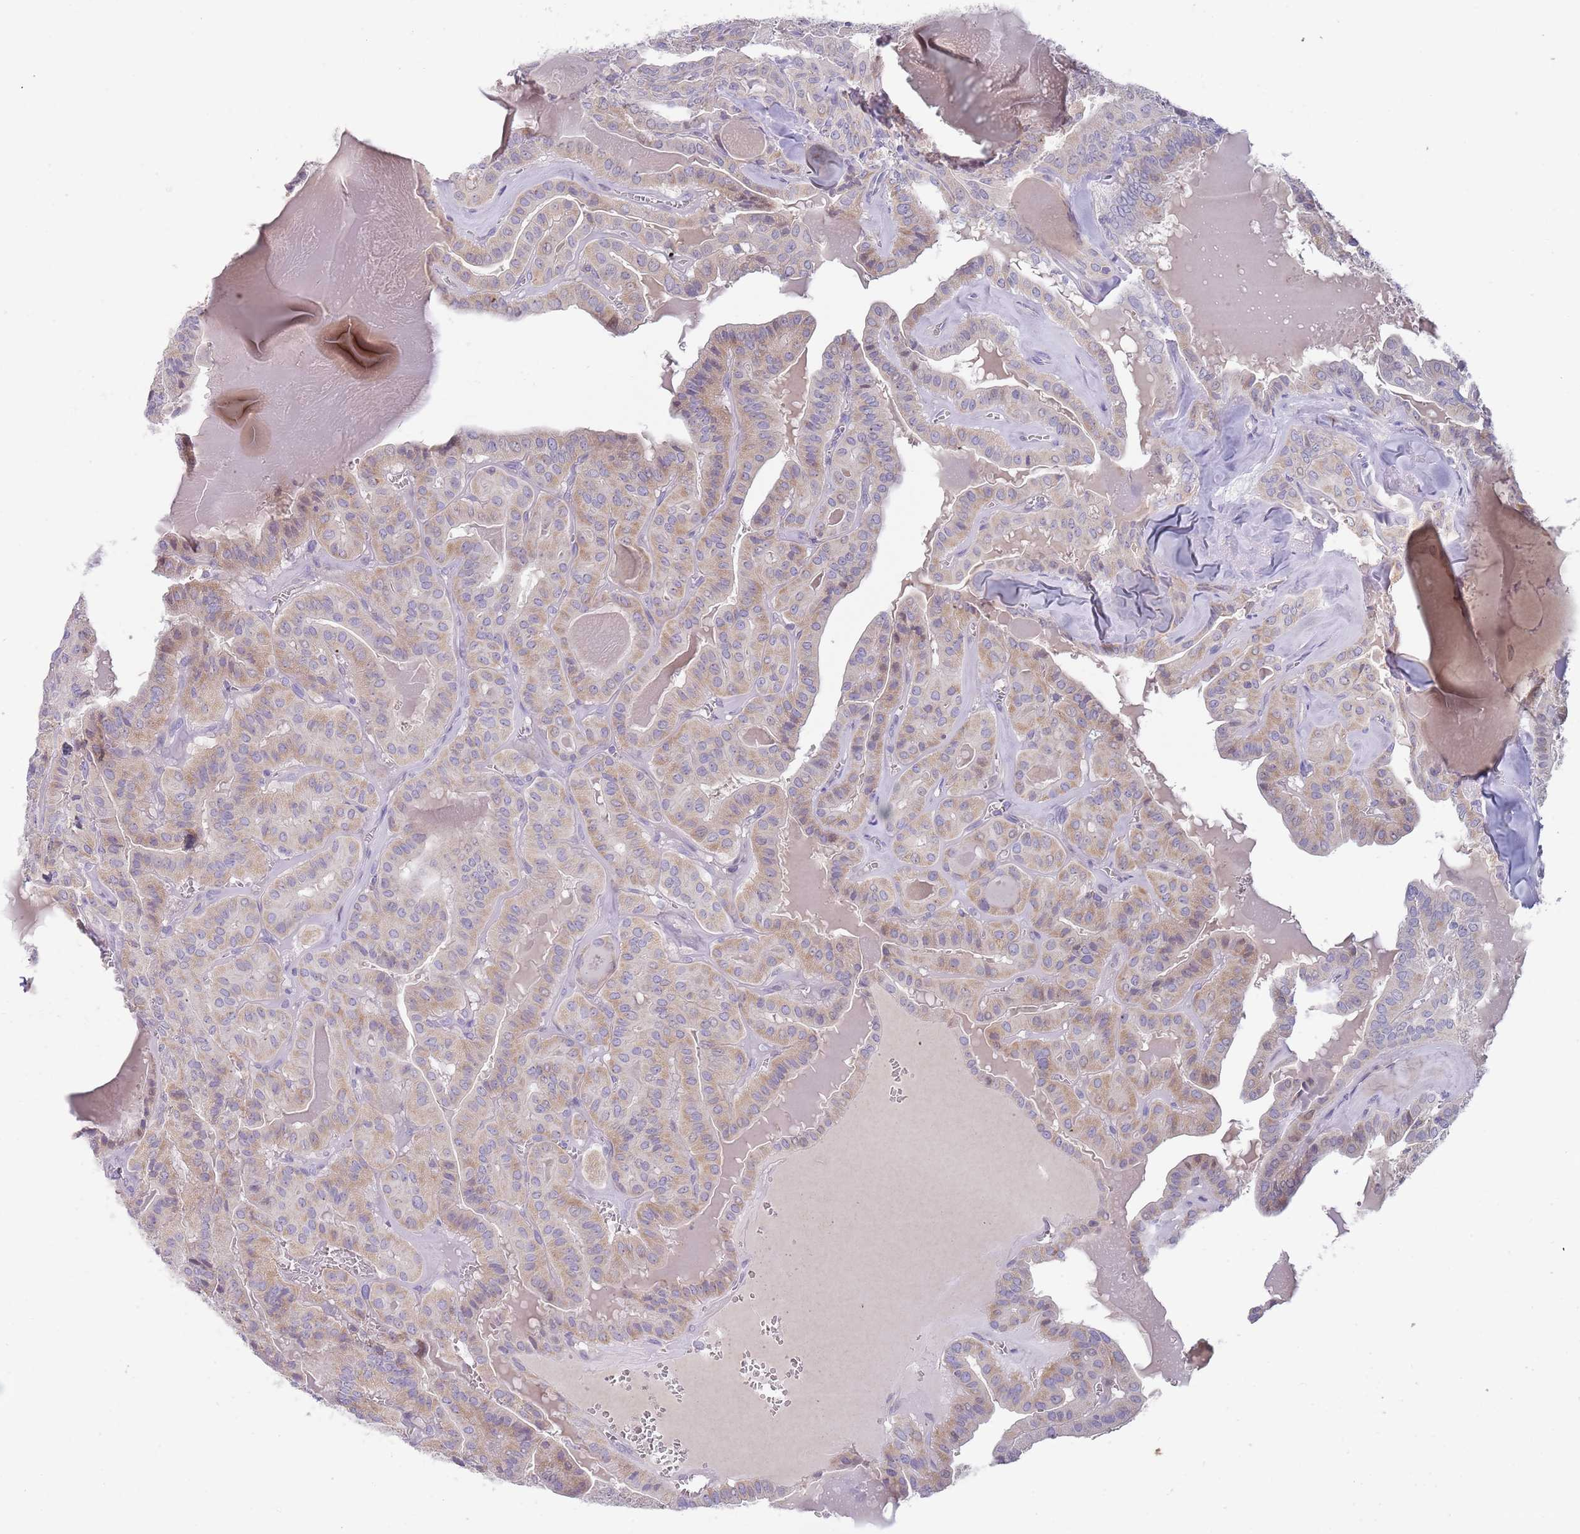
{"staining": {"intensity": "weak", "quantity": ">75%", "location": "cytoplasmic/membranous"}, "tissue": "thyroid cancer", "cell_type": "Tumor cells", "image_type": "cancer", "snomed": [{"axis": "morphology", "description": "Papillary adenocarcinoma, NOS"}, {"axis": "topography", "description": "Thyroid gland"}], "caption": "Protein expression by IHC exhibits weak cytoplasmic/membranous staining in approximately >75% of tumor cells in thyroid cancer. Nuclei are stained in blue.", "gene": "PRAC1", "patient": {"sex": "male", "age": 52}}